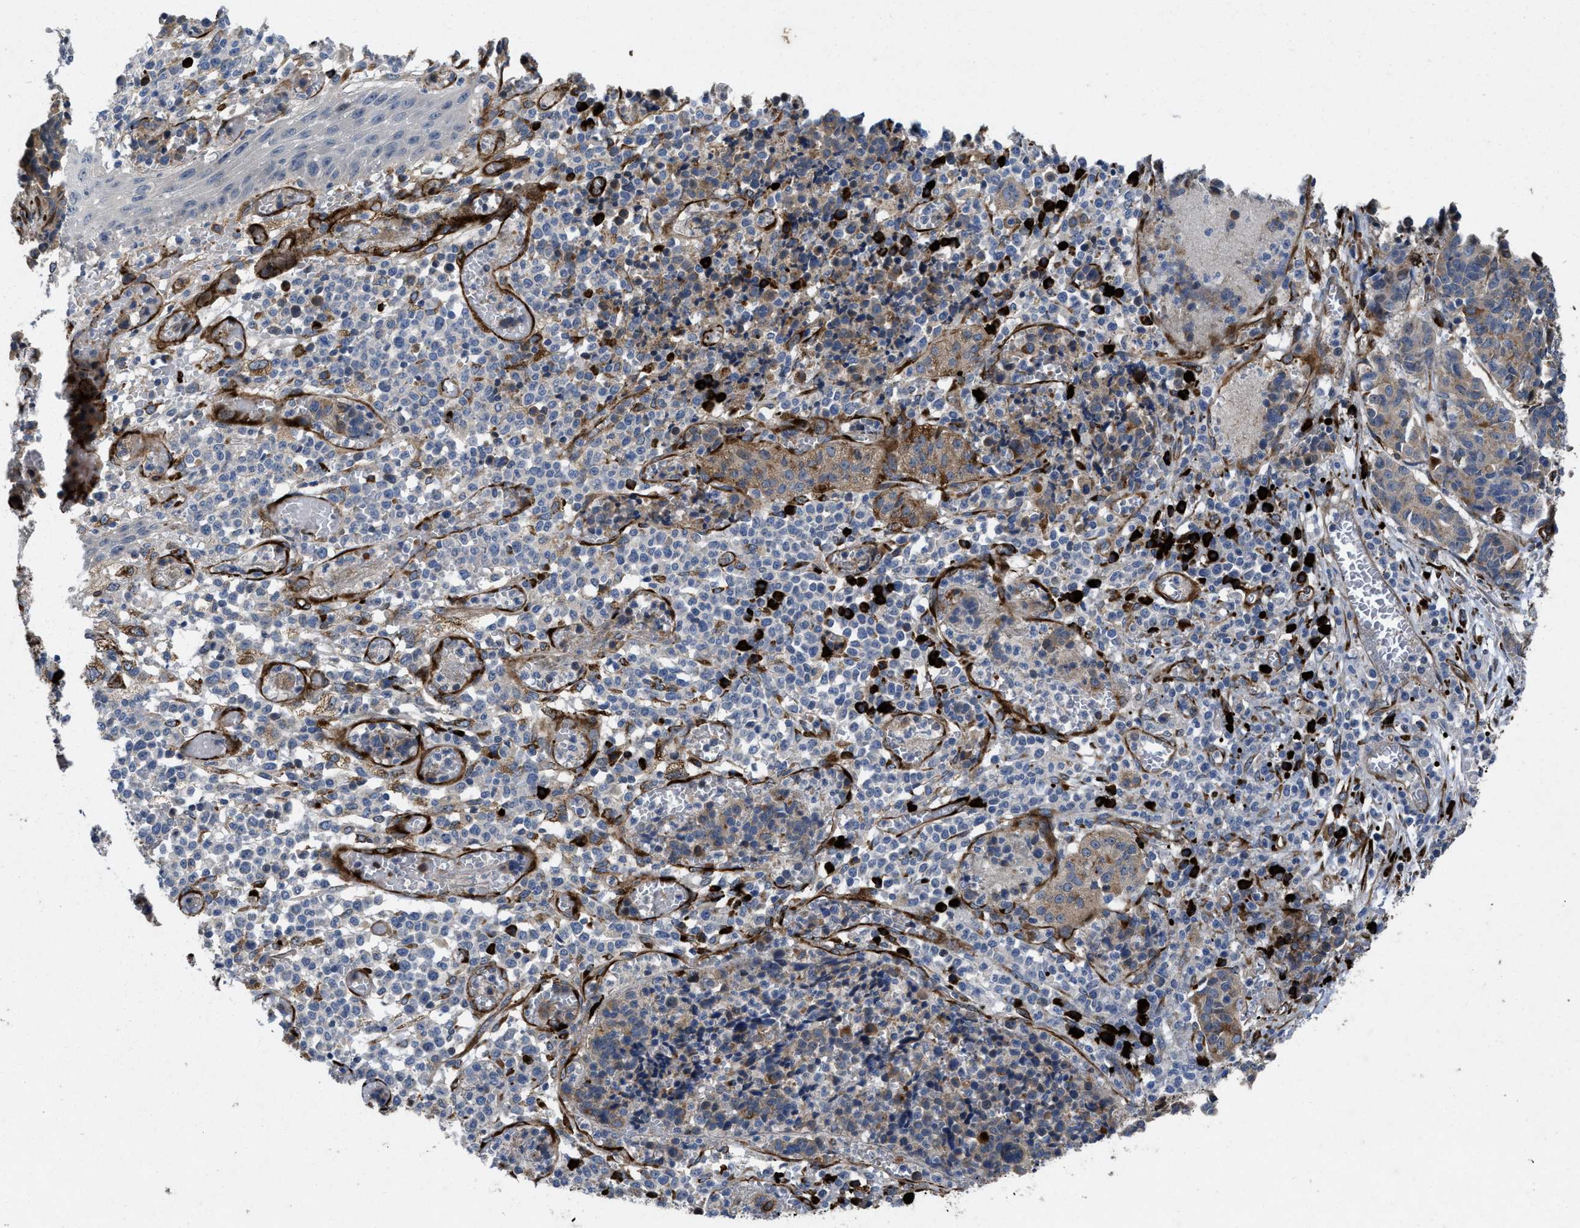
{"staining": {"intensity": "moderate", "quantity": "25%-75%", "location": "cytoplasmic/membranous"}, "tissue": "cervical cancer", "cell_type": "Tumor cells", "image_type": "cancer", "snomed": [{"axis": "morphology", "description": "Squamous cell carcinoma, NOS"}, {"axis": "topography", "description": "Cervix"}], "caption": "Human cervical squamous cell carcinoma stained with a protein marker reveals moderate staining in tumor cells.", "gene": "HSPA12B", "patient": {"sex": "female", "age": 35}}